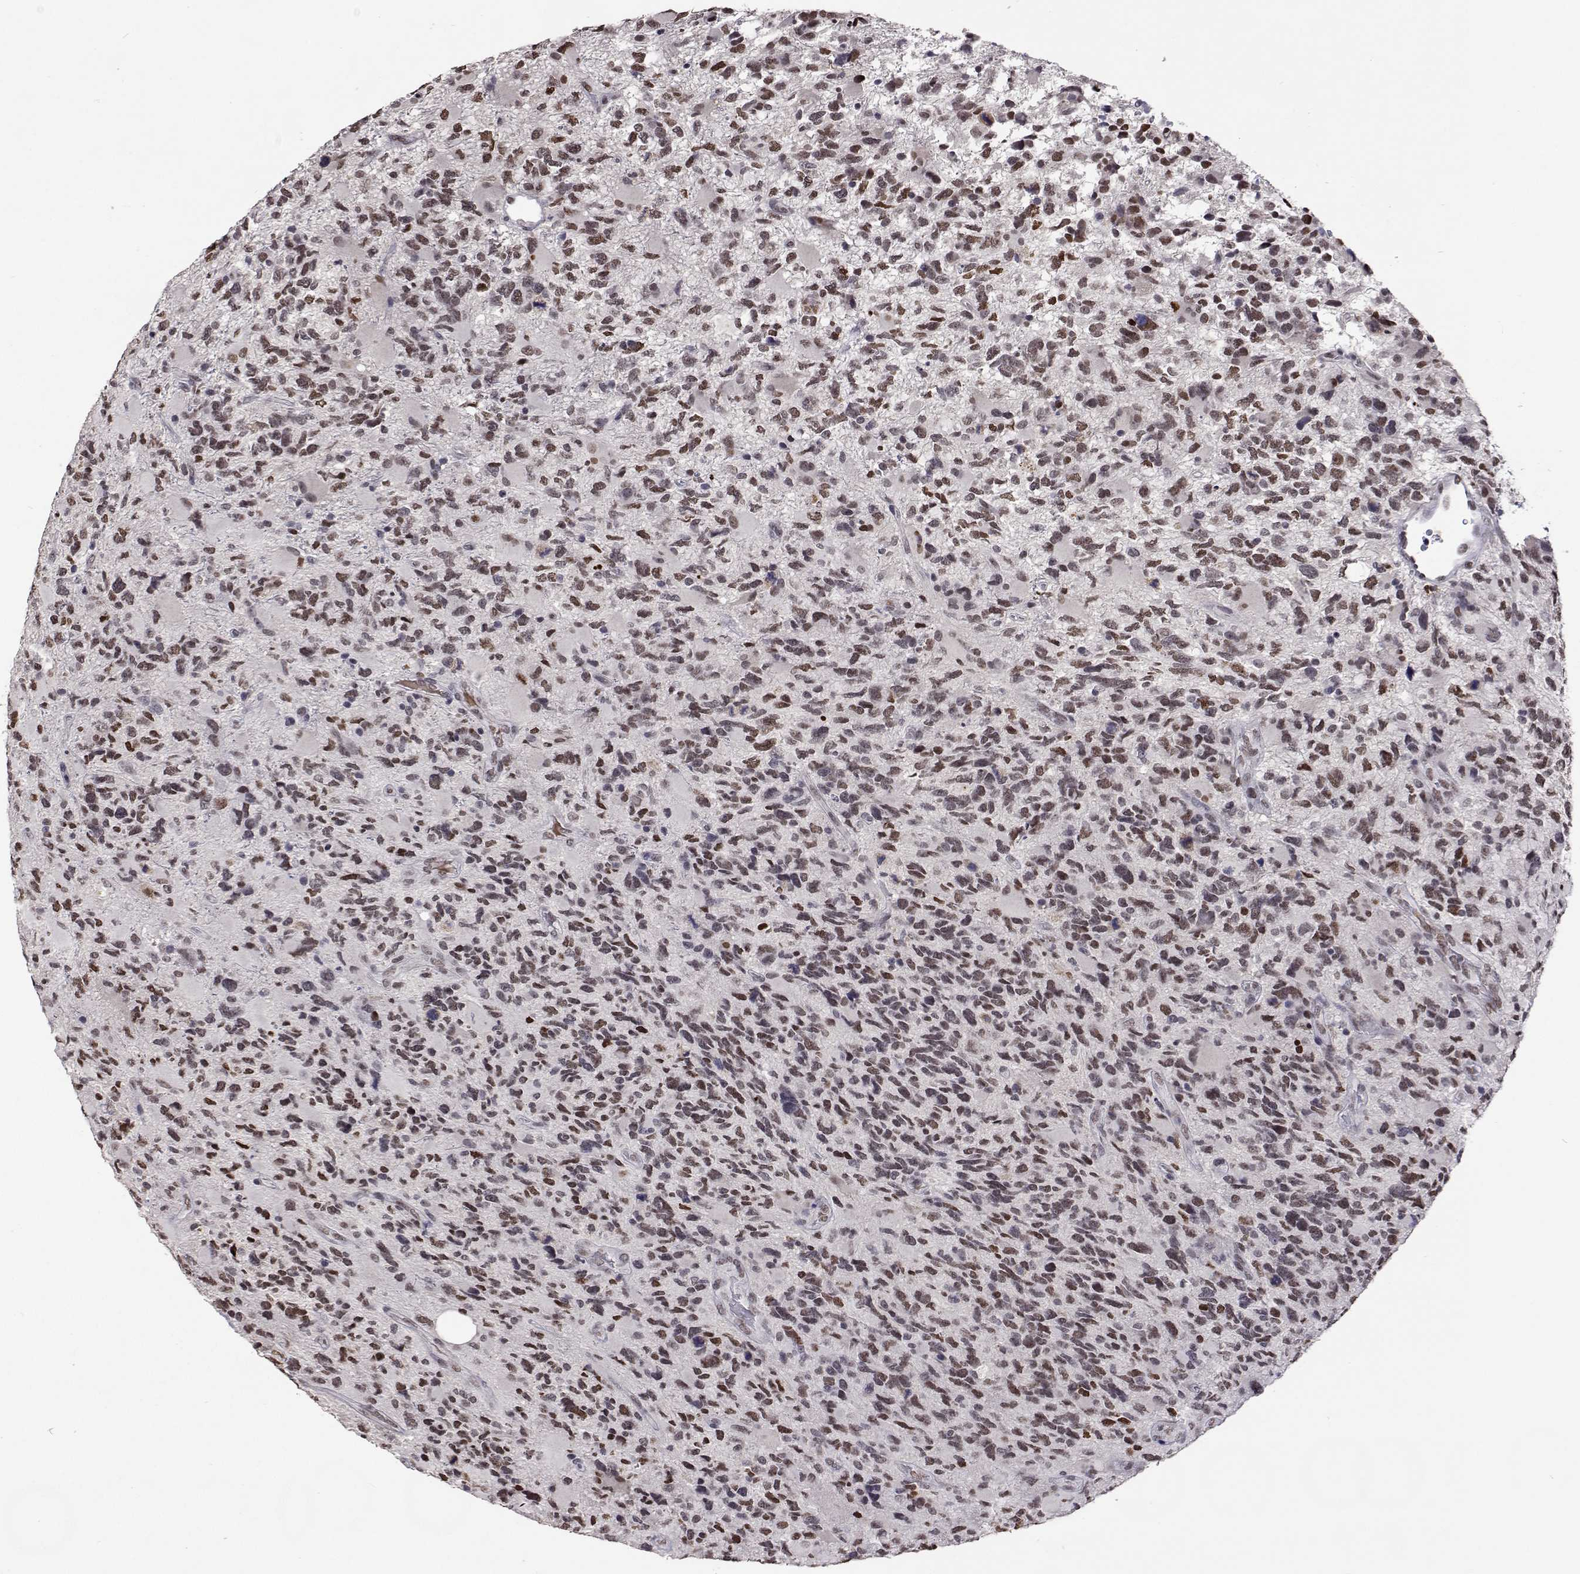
{"staining": {"intensity": "moderate", "quantity": ">75%", "location": "nuclear"}, "tissue": "glioma", "cell_type": "Tumor cells", "image_type": "cancer", "snomed": [{"axis": "morphology", "description": "Glioma, malignant, High grade"}, {"axis": "topography", "description": "Brain"}], "caption": "High-power microscopy captured an immunohistochemistry (IHC) image of glioma, revealing moderate nuclear expression in about >75% of tumor cells.", "gene": "HNRNPA0", "patient": {"sex": "female", "age": 71}}